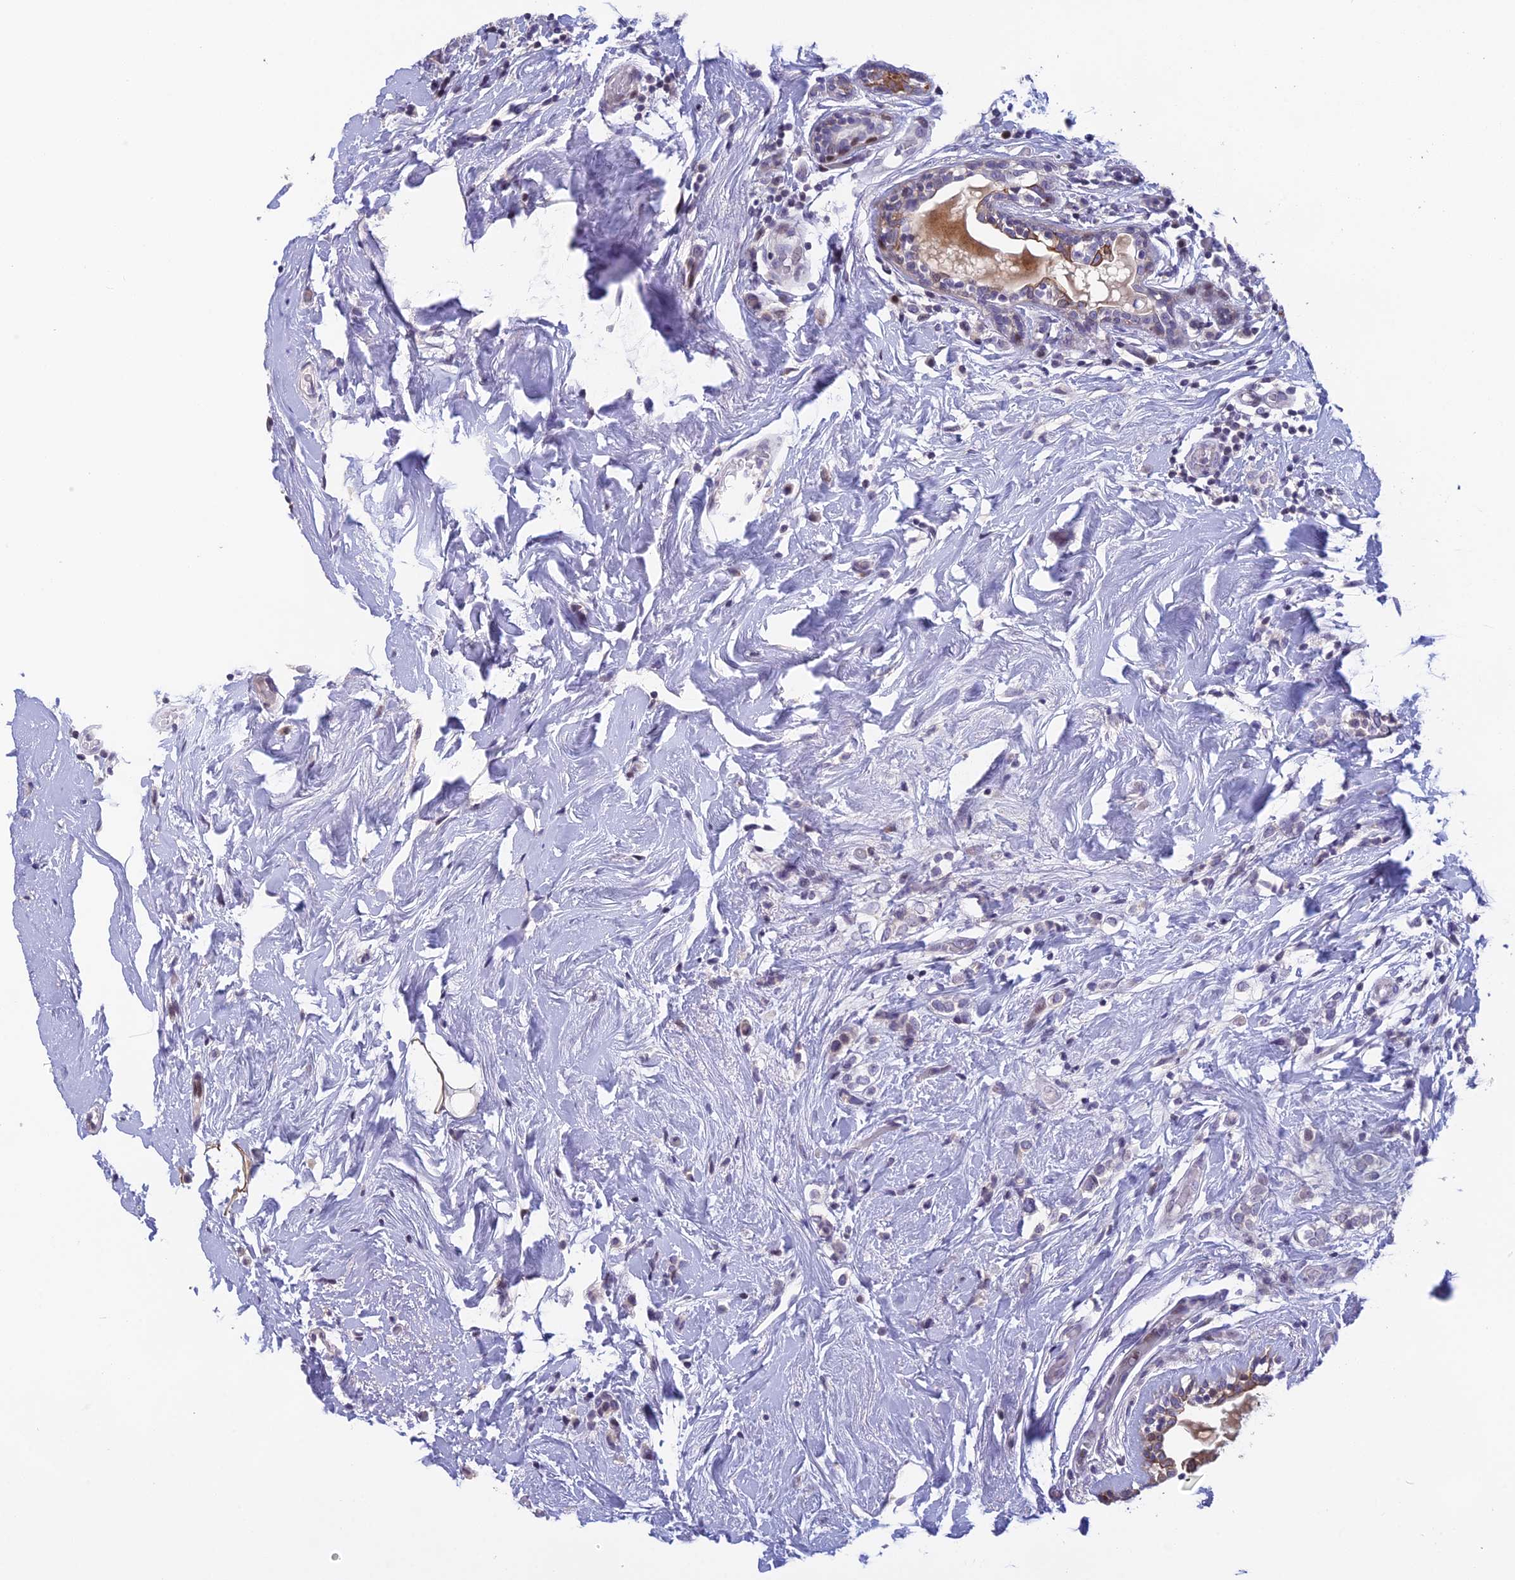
{"staining": {"intensity": "negative", "quantity": "none", "location": "none"}, "tissue": "breast cancer", "cell_type": "Tumor cells", "image_type": "cancer", "snomed": [{"axis": "morphology", "description": "Normal tissue, NOS"}, {"axis": "morphology", "description": "Lobular carcinoma"}, {"axis": "topography", "description": "Breast"}], "caption": "A histopathology image of breast cancer (lobular carcinoma) stained for a protein reveals no brown staining in tumor cells. (DAB (3,3'-diaminobenzidine) IHC, high magnification).", "gene": "TMEM134", "patient": {"sex": "female", "age": 47}}